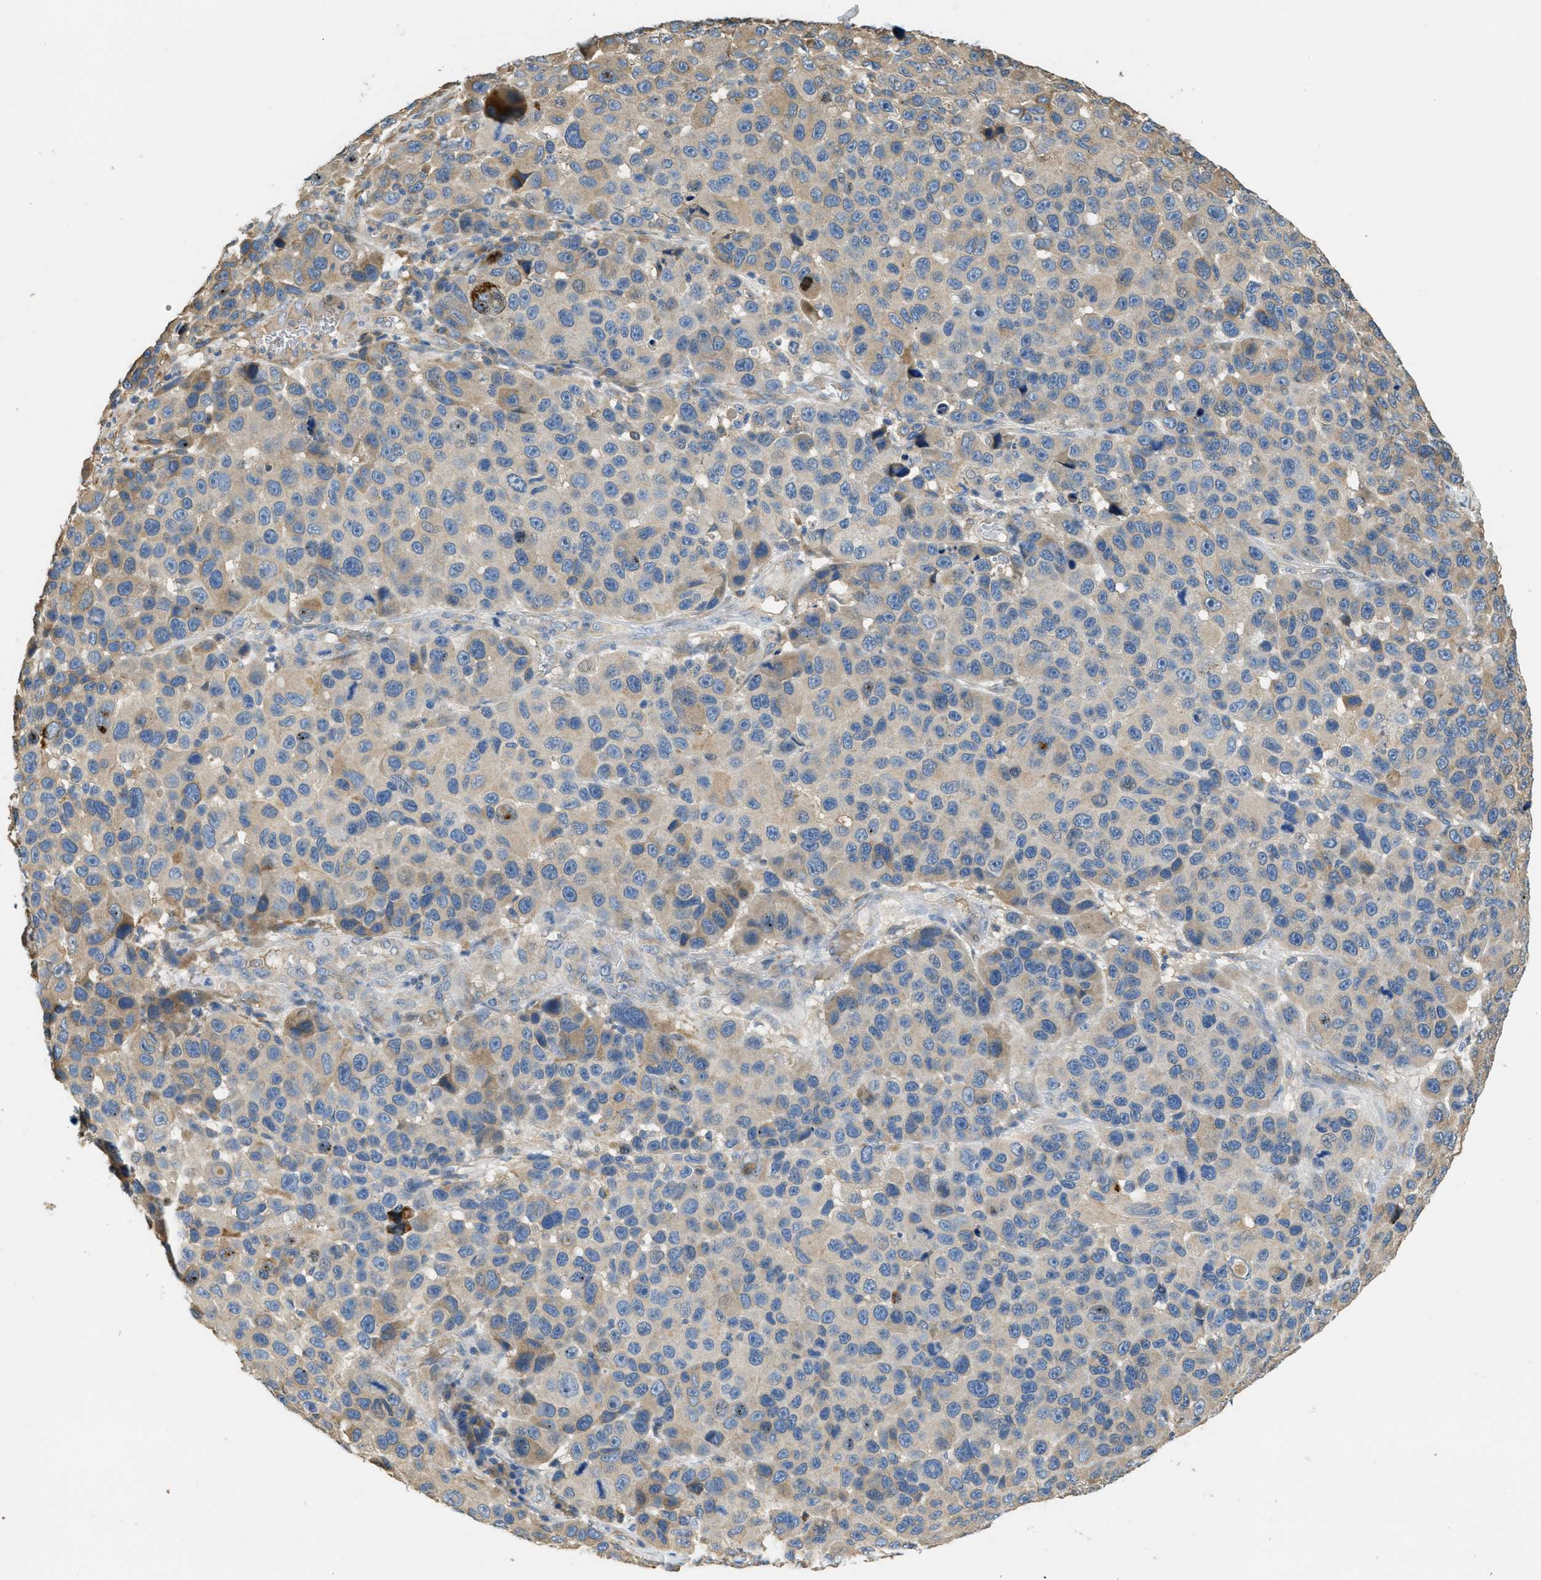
{"staining": {"intensity": "weak", "quantity": "25%-75%", "location": "cytoplasmic/membranous"}, "tissue": "melanoma", "cell_type": "Tumor cells", "image_type": "cancer", "snomed": [{"axis": "morphology", "description": "Malignant melanoma, NOS"}, {"axis": "topography", "description": "Skin"}], "caption": "Tumor cells display low levels of weak cytoplasmic/membranous positivity in about 25%-75% of cells in melanoma. (DAB = brown stain, brightfield microscopy at high magnification).", "gene": "RIPK2", "patient": {"sex": "male", "age": 53}}